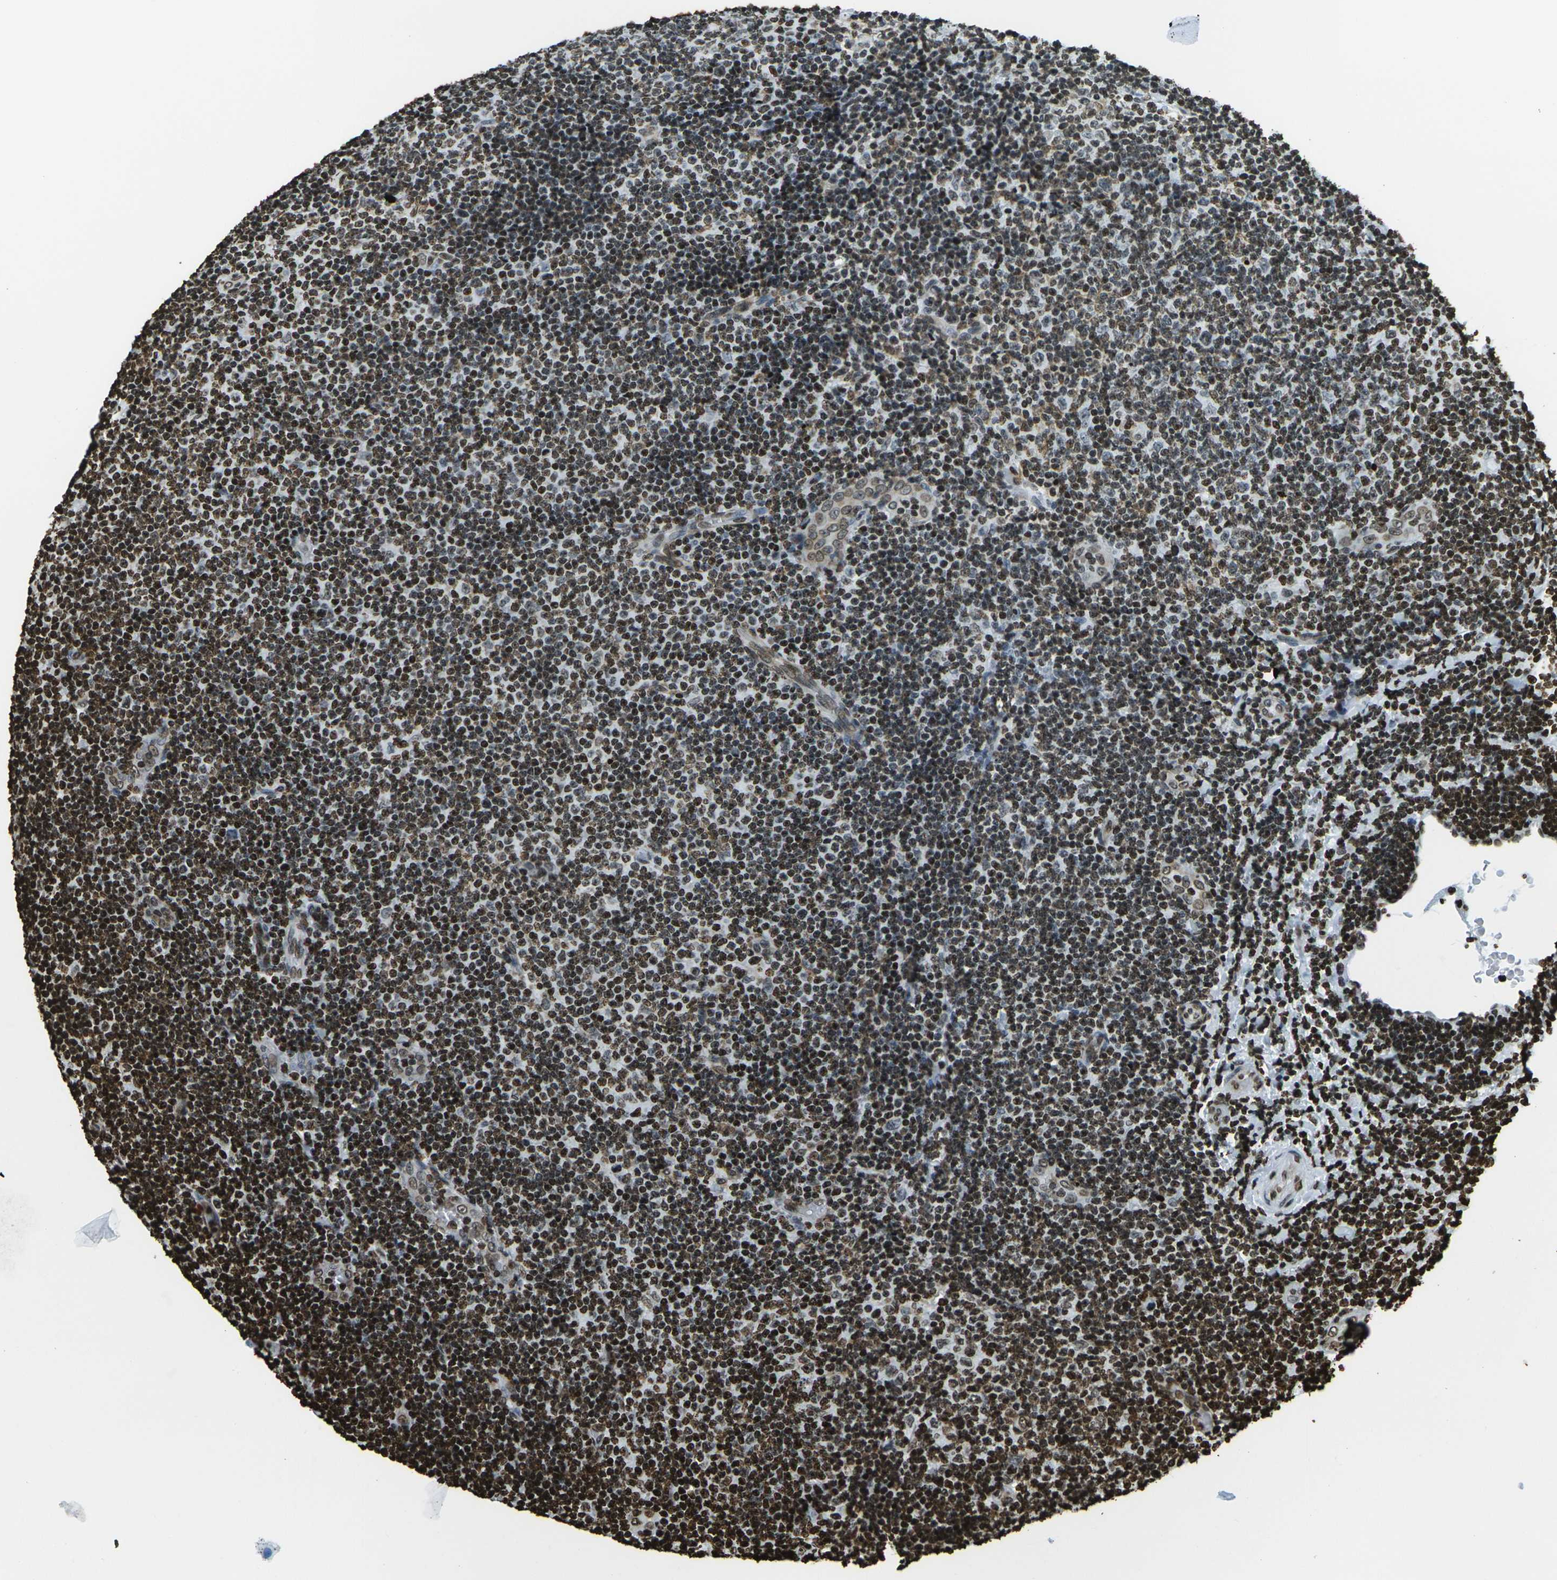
{"staining": {"intensity": "strong", "quantity": ">75%", "location": "nuclear"}, "tissue": "lymphoma", "cell_type": "Tumor cells", "image_type": "cancer", "snomed": [{"axis": "morphology", "description": "Malignant lymphoma, non-Hodgkin's type, Low grade"}, {"axis": "topography", "description": "Lymph node"}], "caption": "A high-resolution micrograph shows immunohistochemistry (IHC) staining of lymphoma, which reveals strong nuclear staining in approximately >75% of tumor cells.", "gene": "H1-2", "patient": {"sex": "male", "age": 83}}